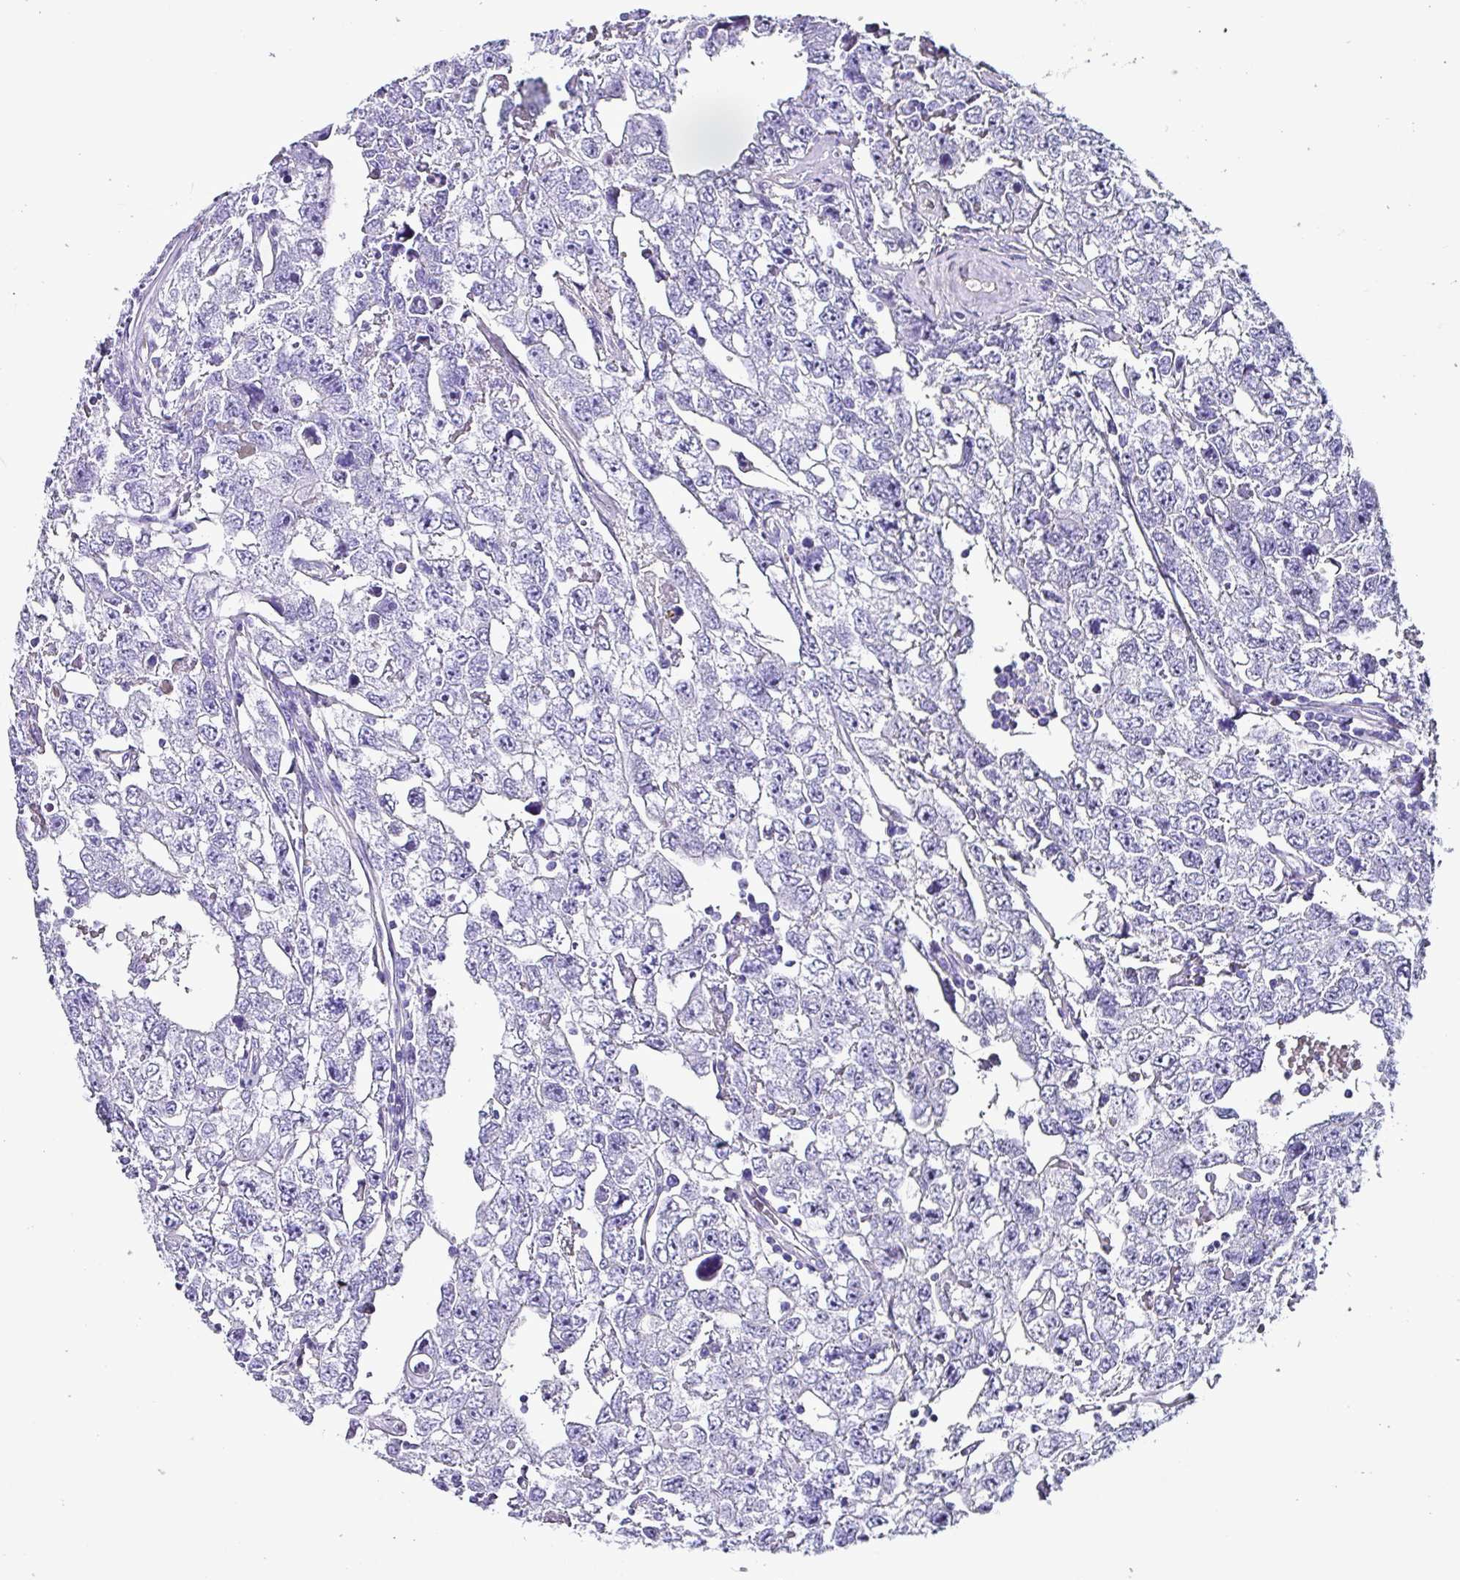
{"staining": {"intensity": "negative", "quantity": "none", "location": "none"}, "tissue": "testis cancer", "cell_type": "Tumor cells", "image_type": "cancer", "snomed": [{"axis": "morphology", "description": "Carcinoma, Embryonal, NOS"}, {"axis": "topography", "description": "Testis"}], "caption": "This is an immunohistochemistry photomicrograph of testis cancer. There is no staining in tumor cells.", "gene": "KRT6C", "patient": {"sex": "male", "age": 22}}